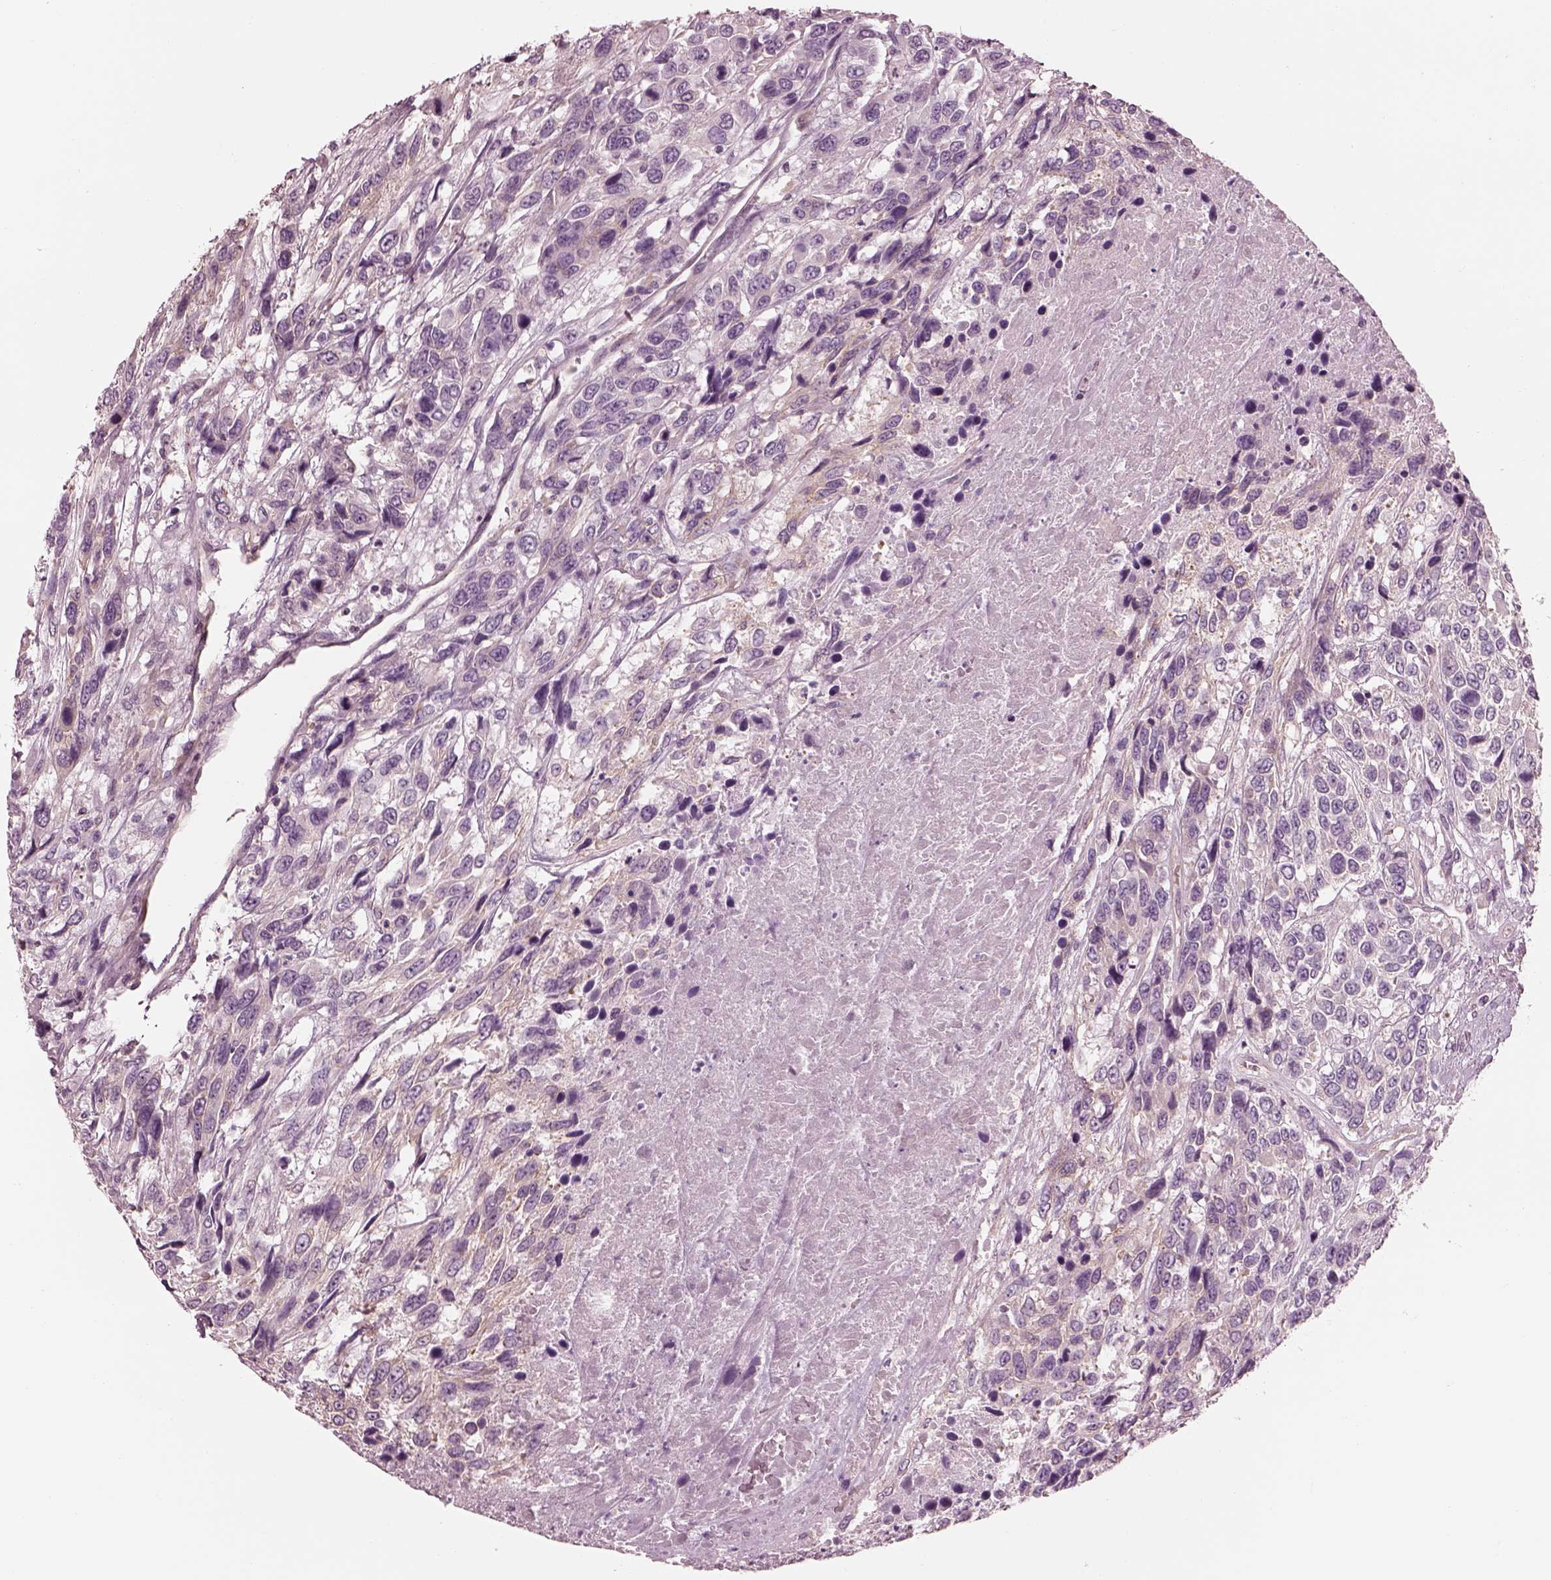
{"staining": {"intensity": "moderate", "quantity": "<25%", "location": "cytoplasmic/membranous"}, "tissue": "urothelial cancer", "cell_type": "Tumor cells", "image_type": "cancer", "snomed": [{"axis": "morphology", "description": "Urothelial carcinoma, High grade"}, {"axis": "topography", "description": "Urinary bladder"}], "caption": "This micrograph exhibits immunohistochemistry (IHC) staining of urothelial carcinoma (high-grade), with low moderate cytoplasmic/membranous expression in approximately <25% of tumor cells.", "gene": "ELAPOR1", "patient": {"sex": "female", "age": 70}}